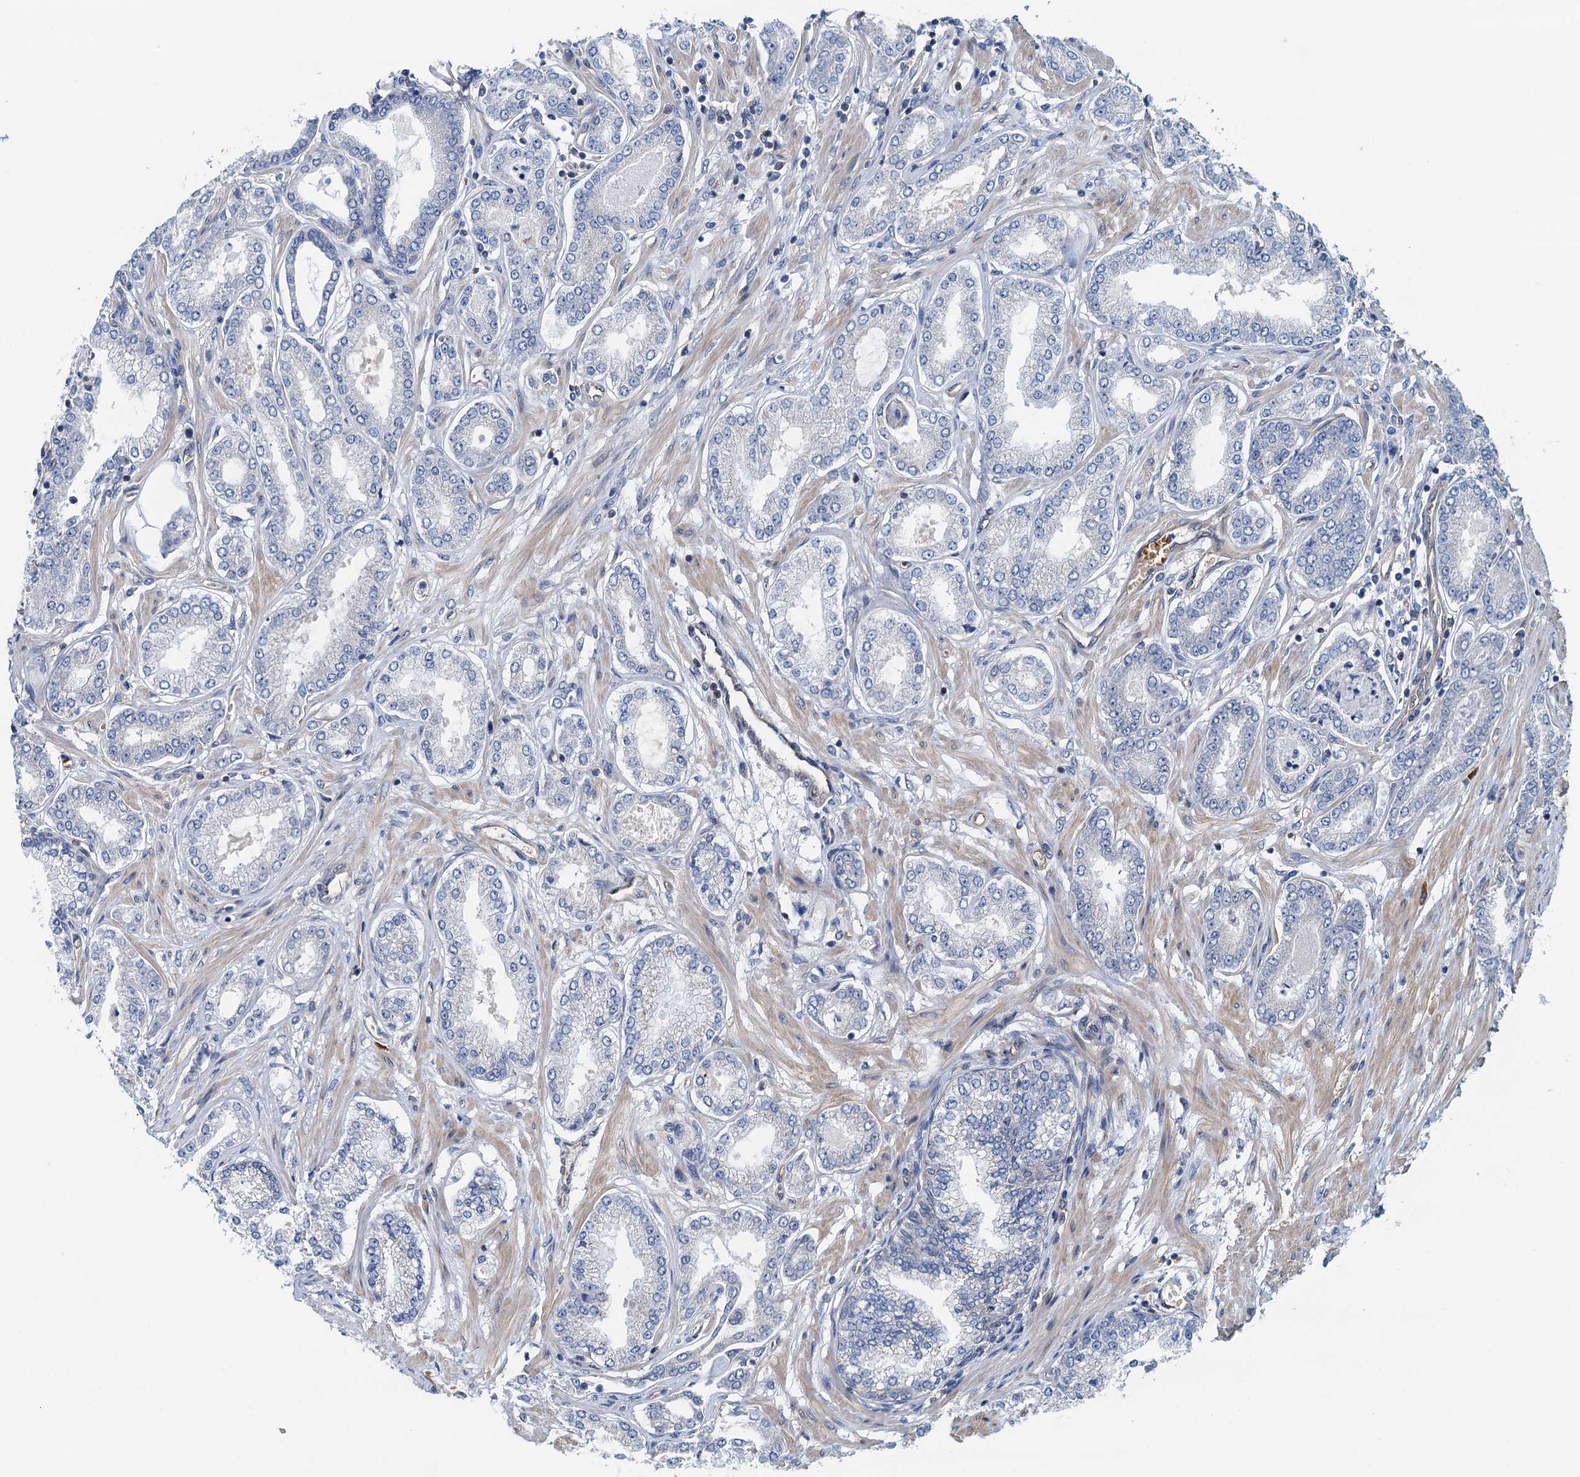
{"staining": {"intensity": "negative", "quantity": "none", "location": "none"}, "tissue": "prostate cancer", "cell_type": "Tumor cells", "image_type": "cancer", "snomed": [{"axis": "morphology", "description": "Adenocarcinoma, Low grade"}, {"axis": "topography", "description": "Prostate"}], "caption": "This micrograph is of prostate adenocarcinoma (low-grade) stained with immunohistochemistry to label a protein in brown with the nuclei are counter-stained blue. There is no expression in tumor cells.", "gene": "ROGDI", "patient": {"sex": "male", "age": 63}}